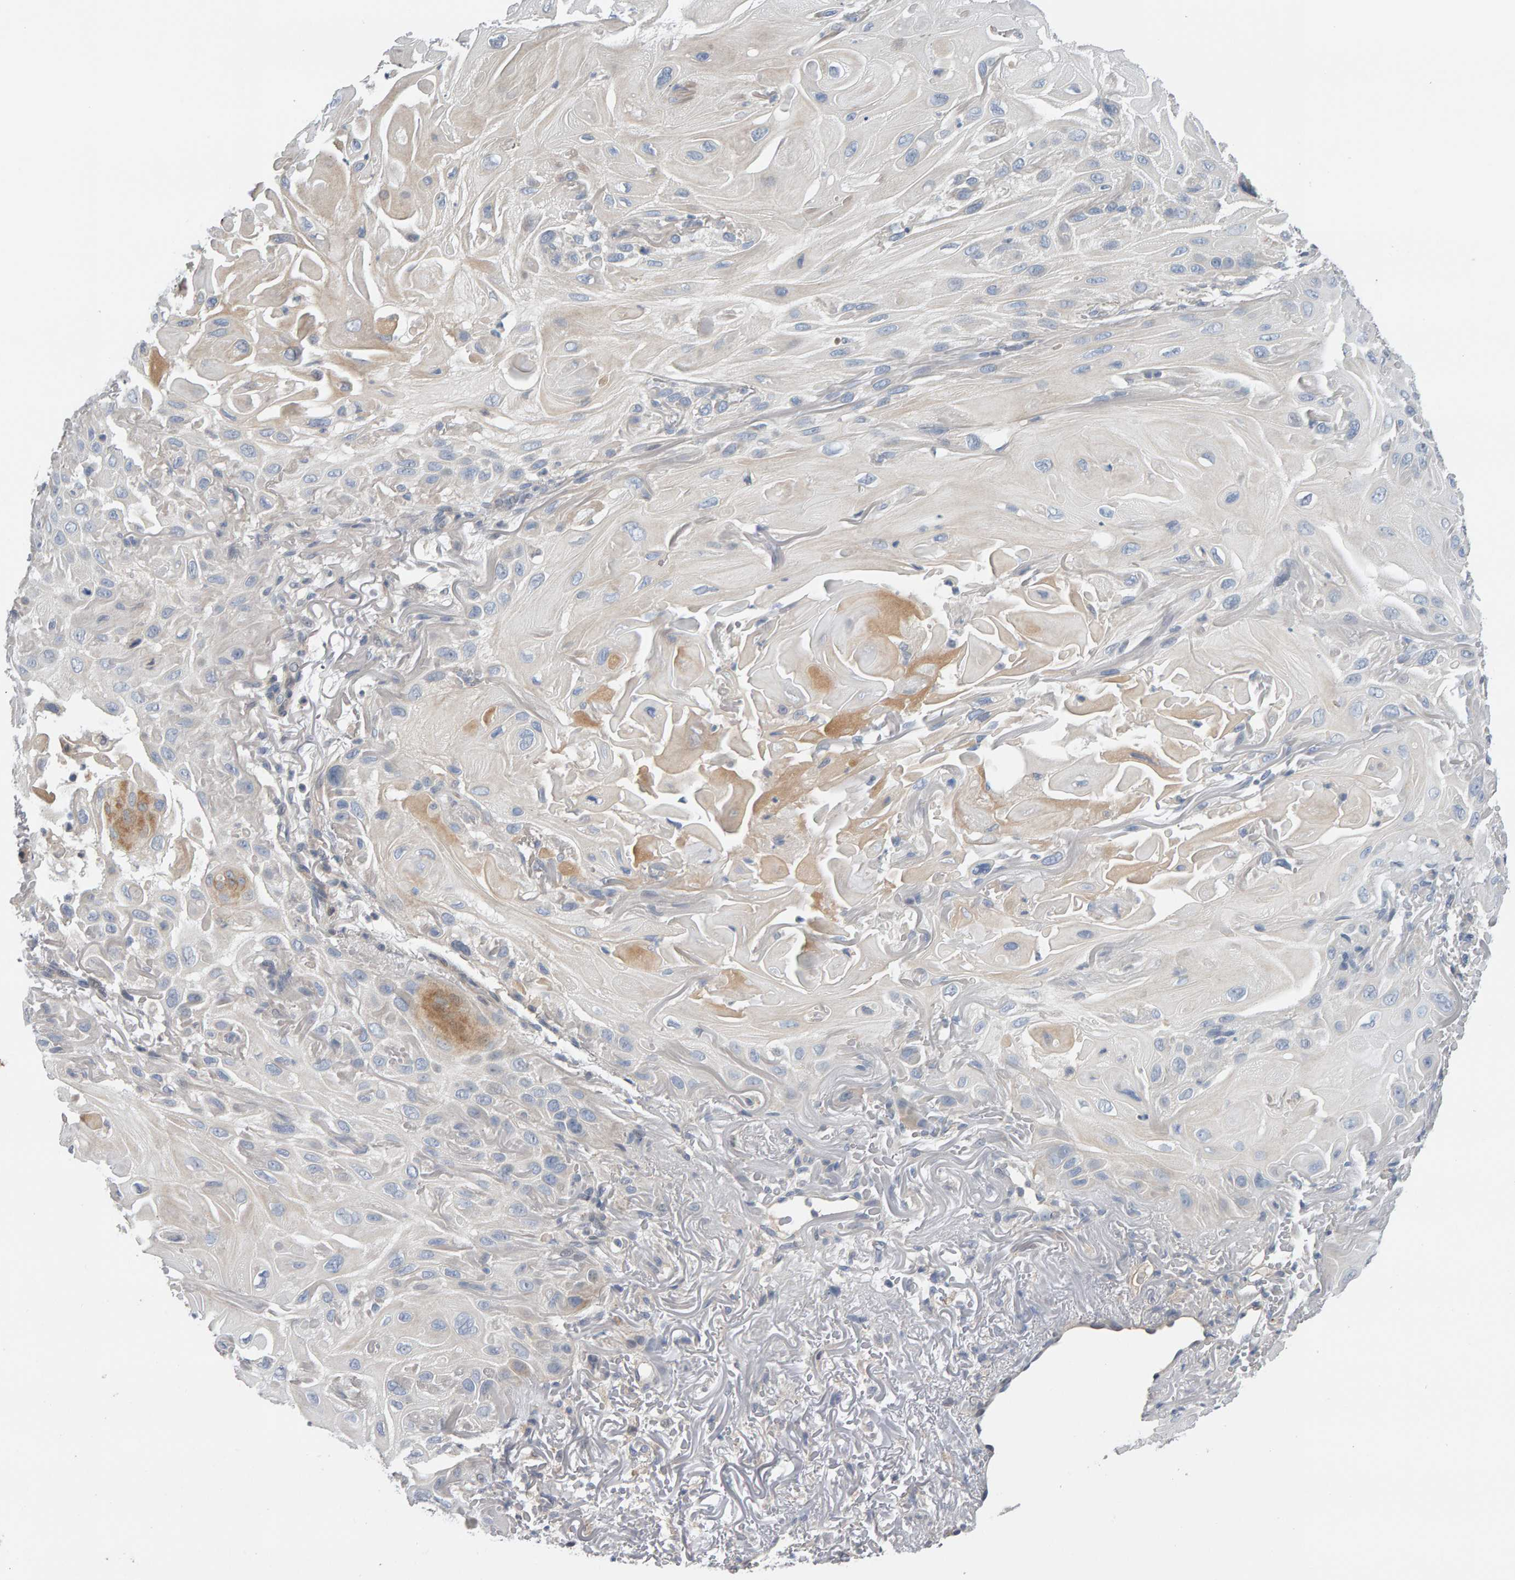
{"staining": {"intensity": "negative", "quantity": "none", "location": "none"}, "tissue": "skin cancer", "cell_type": "Tumor cells", "image_type": "cancer", "snomed": [{"axis": "morphology", "description": "Squamous cell carcinoma, NOS"}, {"axis": "topography", "description": "Skin"}], "caption": "Human squamous cell carcinoma (skin) stained for a protein using immunohistochemistry (IHC) exhibits no positivity in tumor cells.", "gene": "GFUS", "patient": {"sex": "female", "age": 77}}